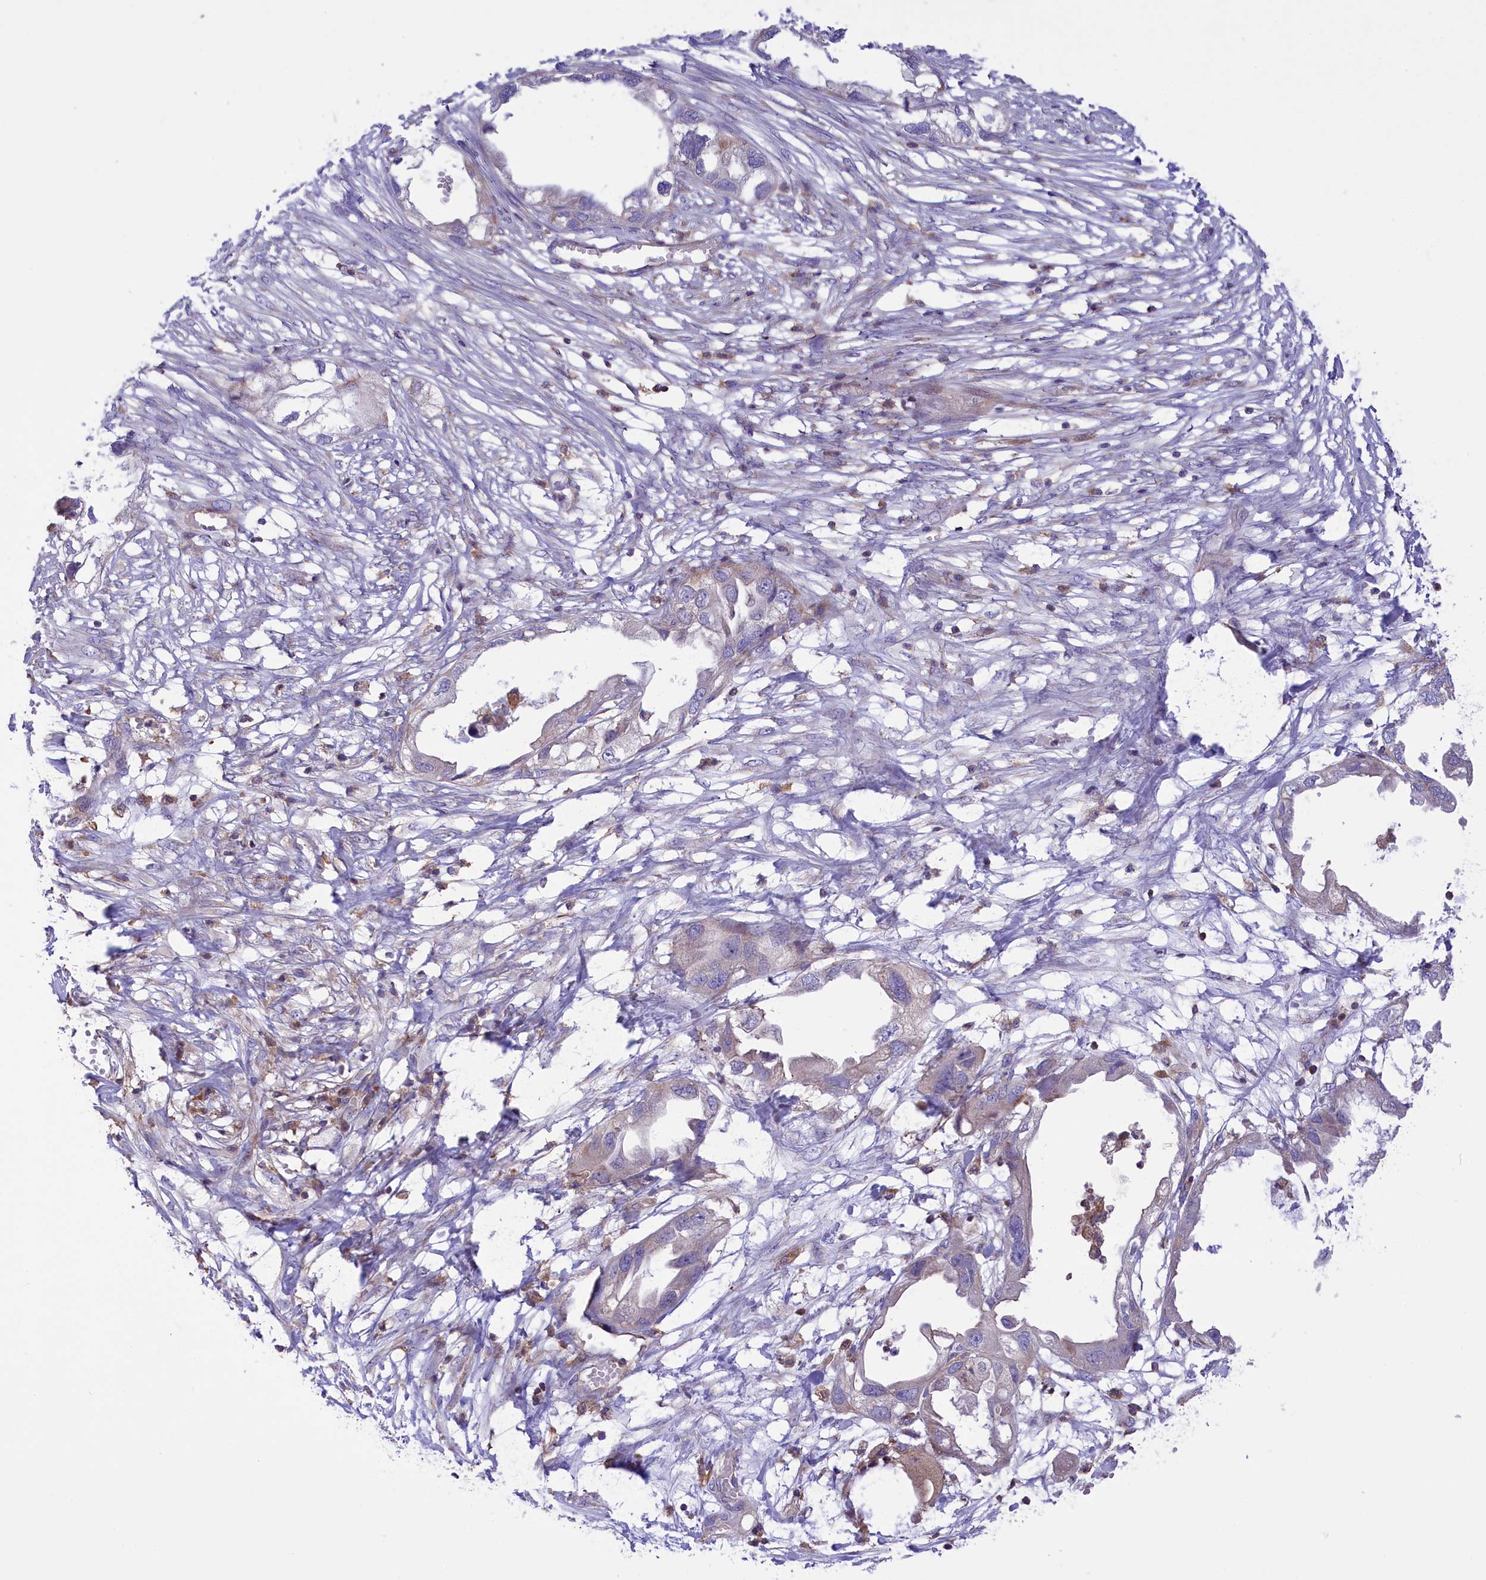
{"staining": {"intensity": "weak", "quantity": "25%-75%", "location": "cytoplasmic/membranous"}, "tissue": "endometrial cancer", "cell_type": "Tumor cells", "image_type": "cancer", "snomed": [{"axis": "morphology", "description": "Adenocarcinoma, NOS"}, {"axis": "morphology", "description": "Adenocarcinoma, metastatic, NOS"}, {"axis": "topography", "description": "Adipose tissue"}, {"axis": "topography", "description": "Endometrium"}], "caption": "Immunohistochemistry (IHC) of human endometrial cancer (metastatic adenocarcinoma) shows low levels of weak cytoplasmic/membranous staining in about 25%-75% of tumor cells.", "gene": "CORO7-PAM16", "patient": {"sex": "female", "age": 67}}